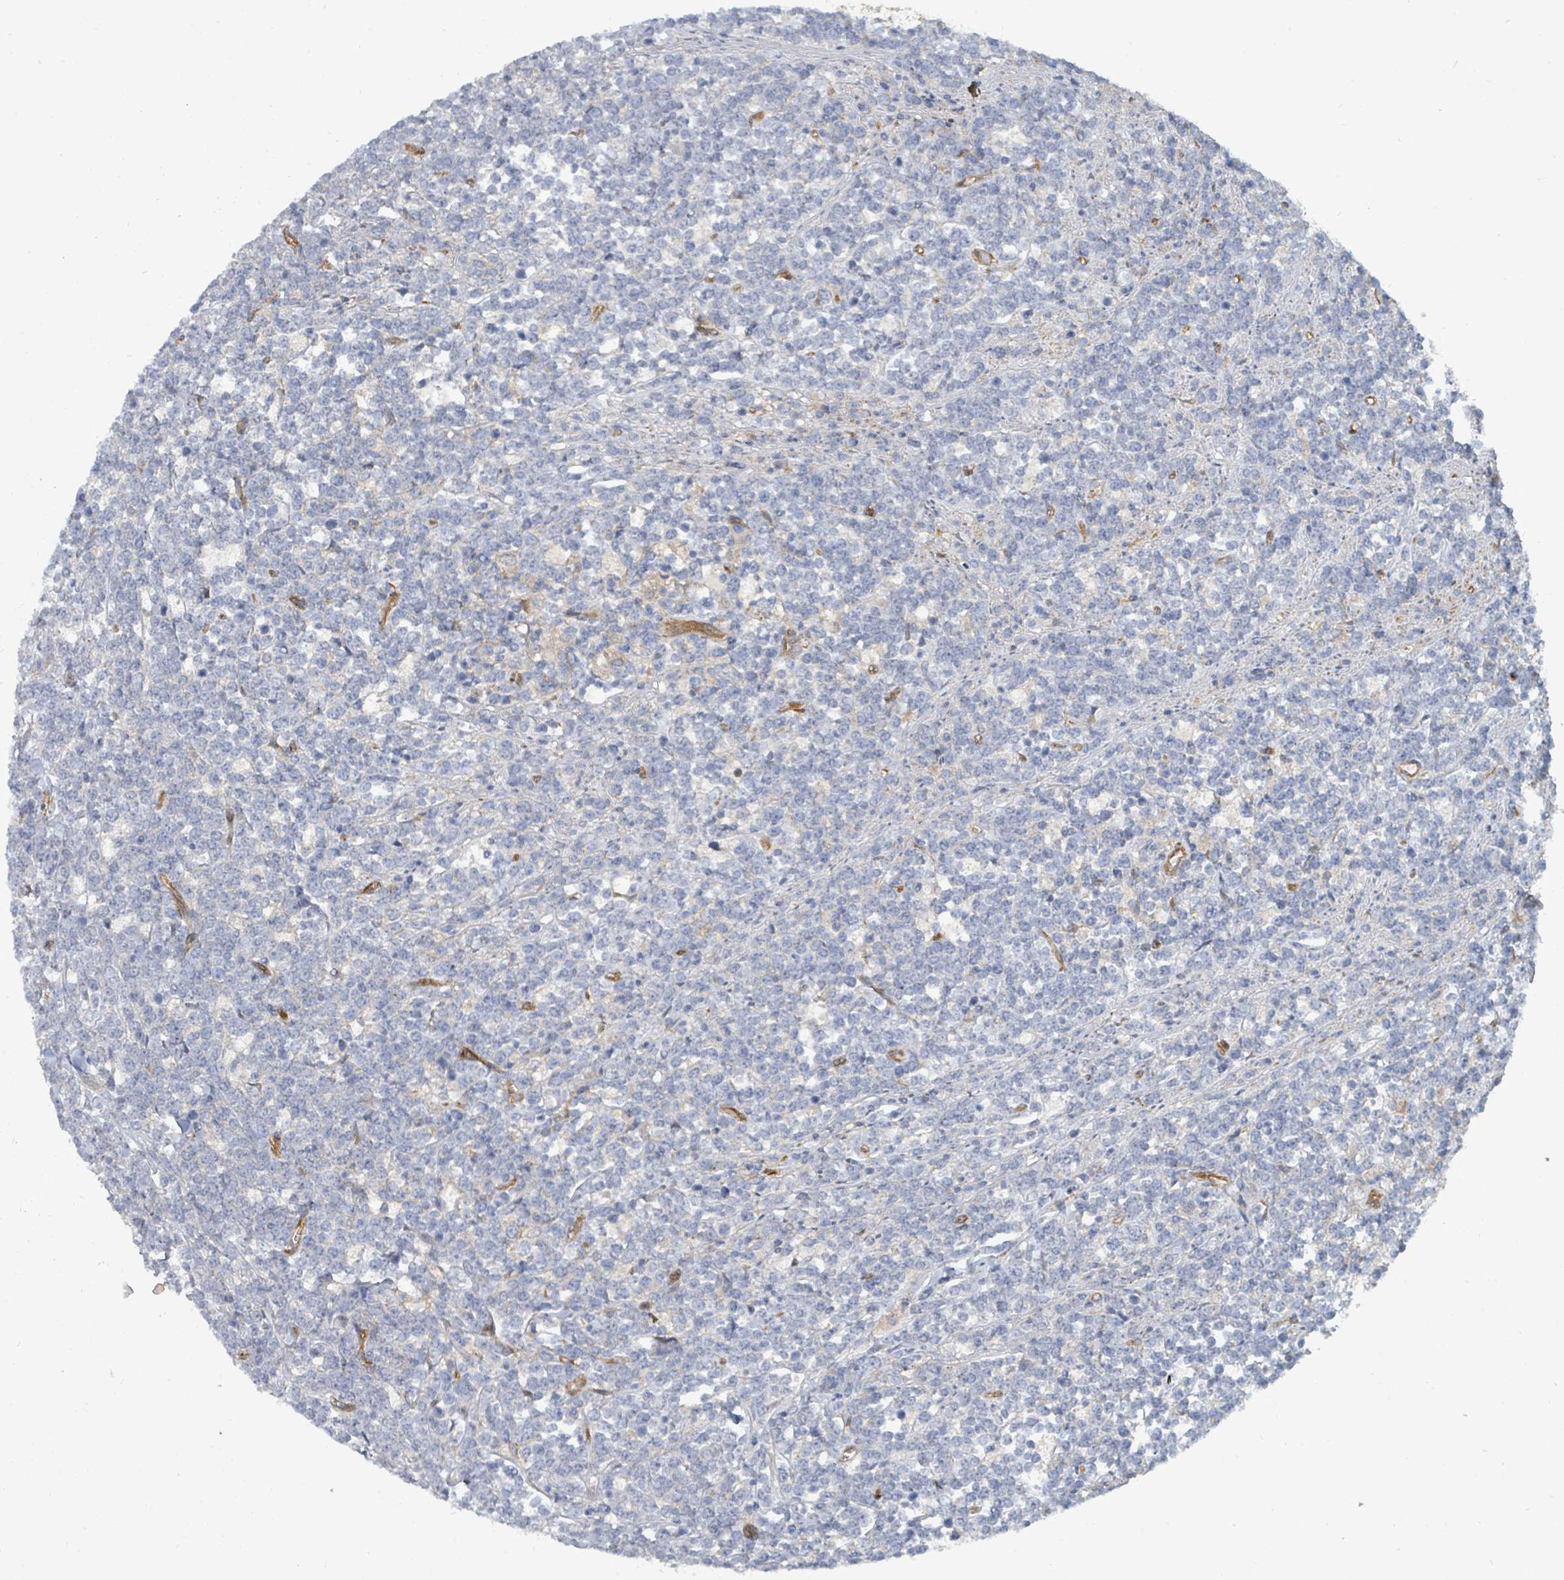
{"staining": {"intensity": "negative", "quantity": "none", "location": "none"}, "tissue": "lymphoma", "cell_type": "Tumor cells", "image_type": "cancer", "snomed": [{"axis": "morphology", "description": "Malignant lymphoma, non-Hodgkin's type, High grade"}, {"axis": "topography", "description": "Small intestine"}, {"axis": "topography", "description": "Colon"}], "caption": "IHC of lymphoma demonstrates no expression in tumor cells.", "gene": "IFIT1", "patient": {"sex": "male", "age": 8}}